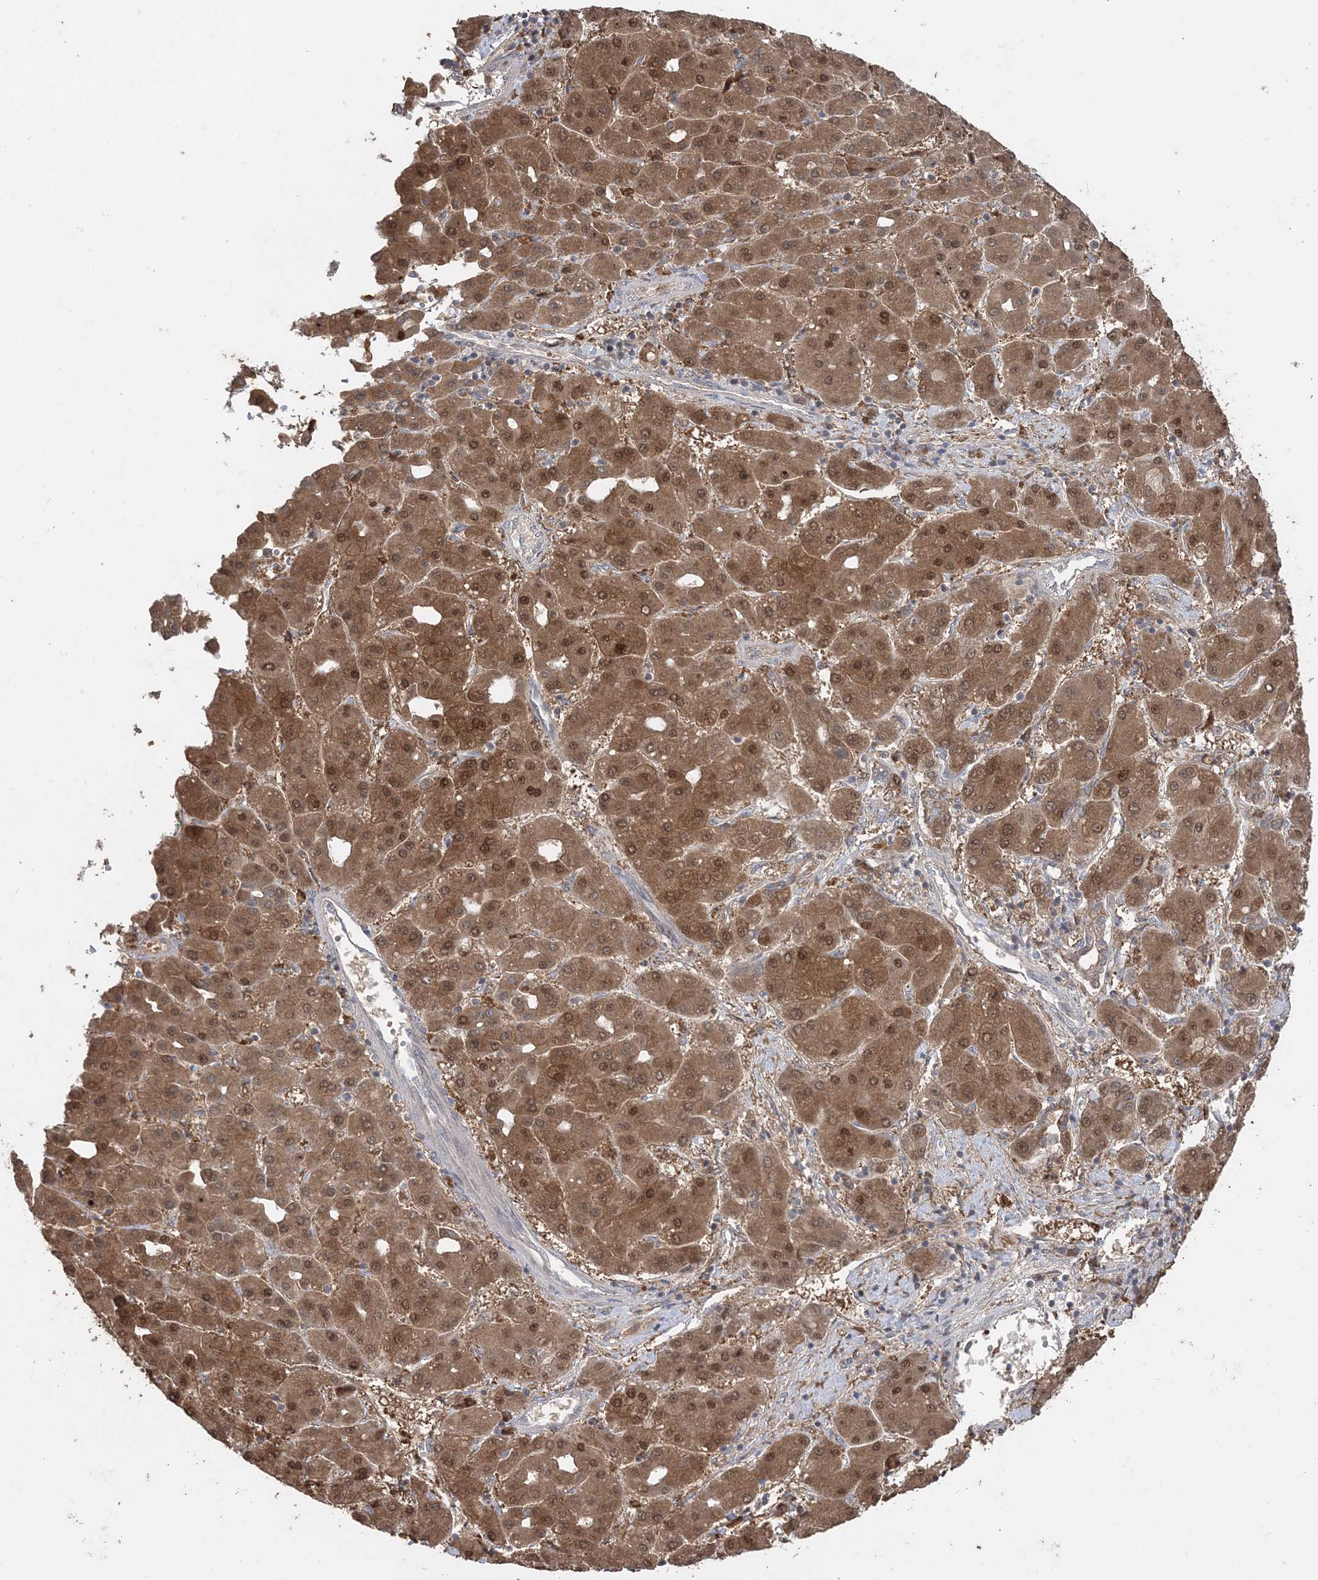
{"staining": {"intensity": "moderate", "quantity": ">75%", "location": "cytoplasmic/membranous,nuclear"}, "tissue": "liver cancer", "cell_type": "Tumor cells", "image_type": "cancer", "snomed": [{"axis": "morphology", "description": "Carcinoma, Hepatocellular, NOS"}, {"axis": "topography", "description": "Liver"}], "caption": "Liver cancer tissue demonstrates moderate cytoplasmic/membranous and nuclear expression in approximately >75% of tumor cells", "gene": "SLU7", "patient": {"sex": "male", "age": 65}}